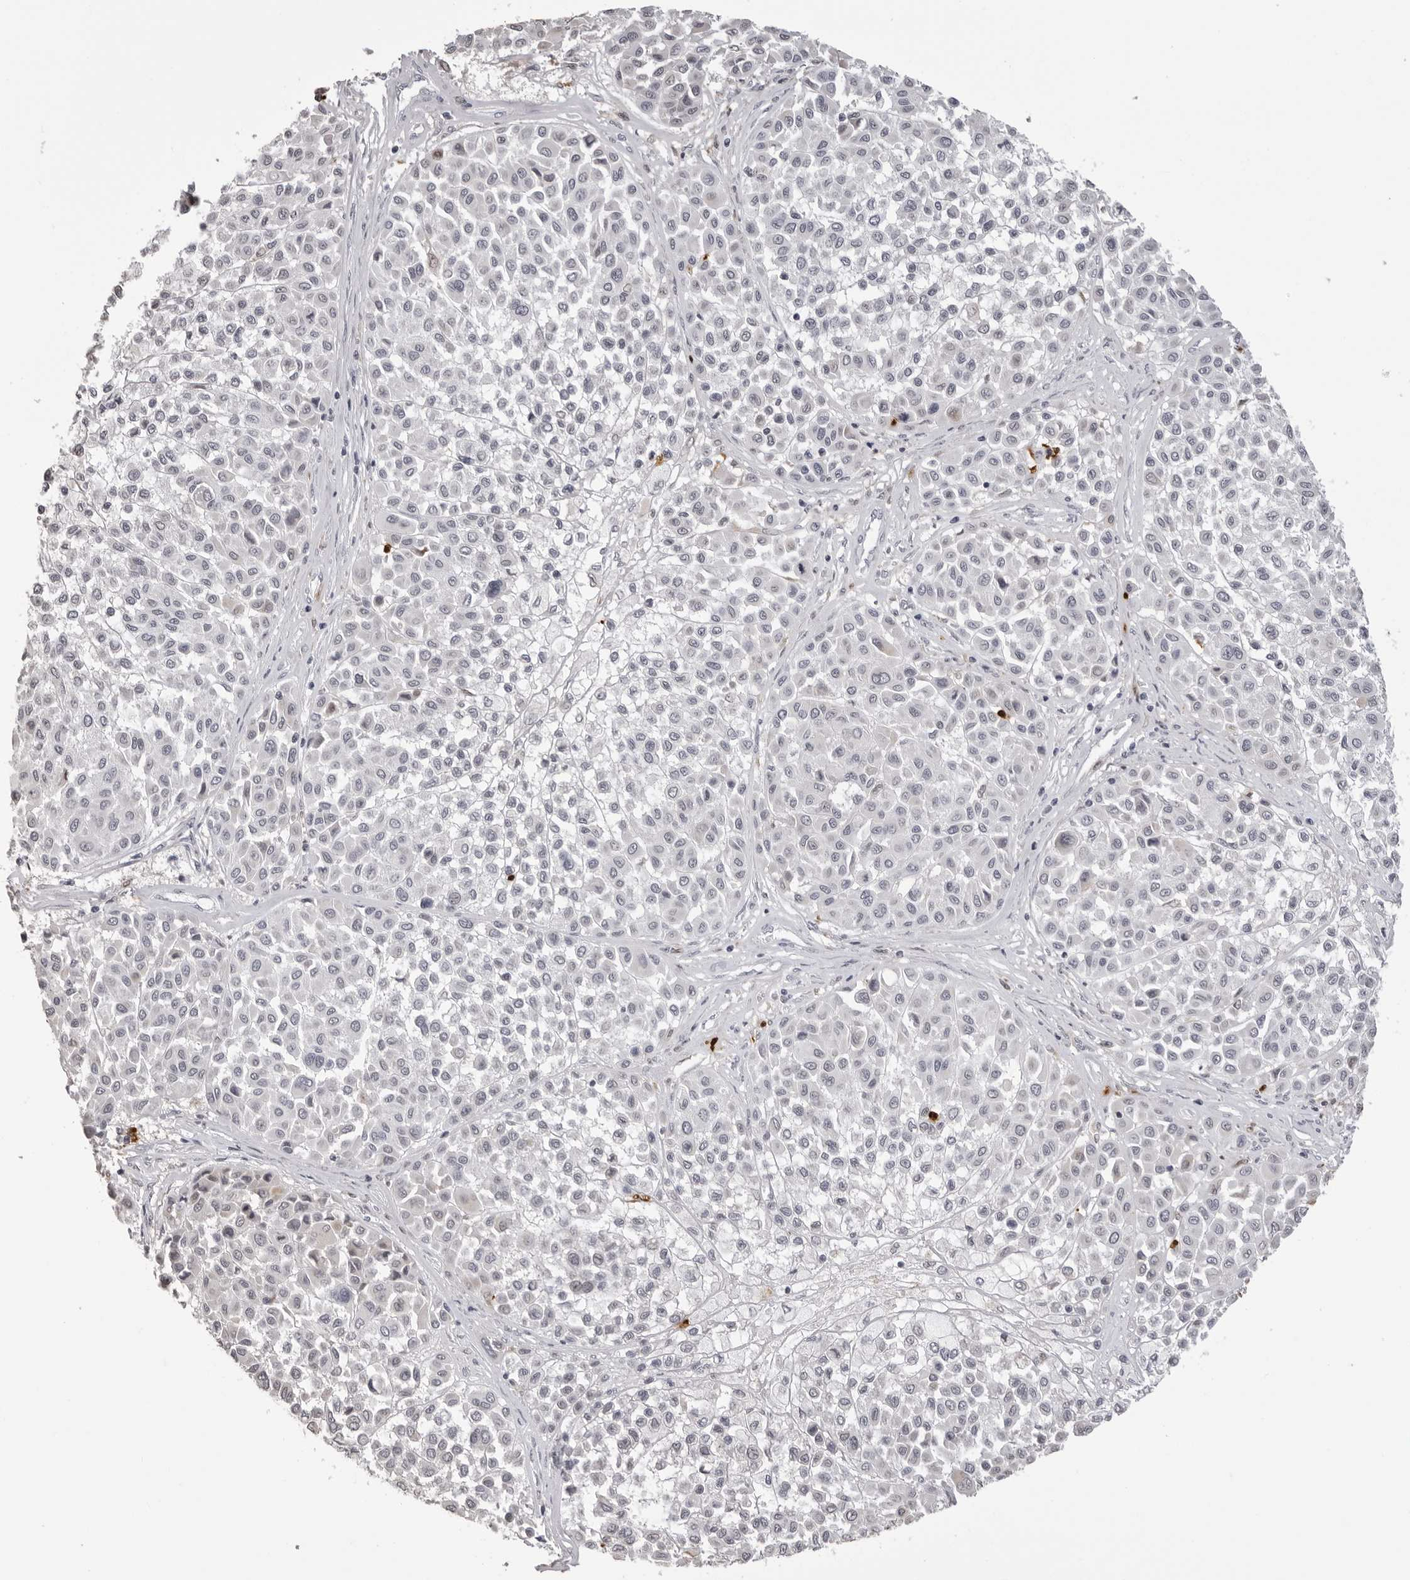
{"staining": {"intensity": "negative", "quantity": "none", "location": "none"}, "tissue": "melanoma", "cell_type": "Tumor cells", "image_type": "cancer", "snomed": [{"axis": "morphology", "description": "Malignant melanoma, Metastatic site"}, {"axis": "topography", "description": "Soft tissue"}], "caption": "A photomicrograph of human melanoma is negative for staining in tumor cells.", "gene": "IL31", "patient": {"sex": "male", "age": 41}}